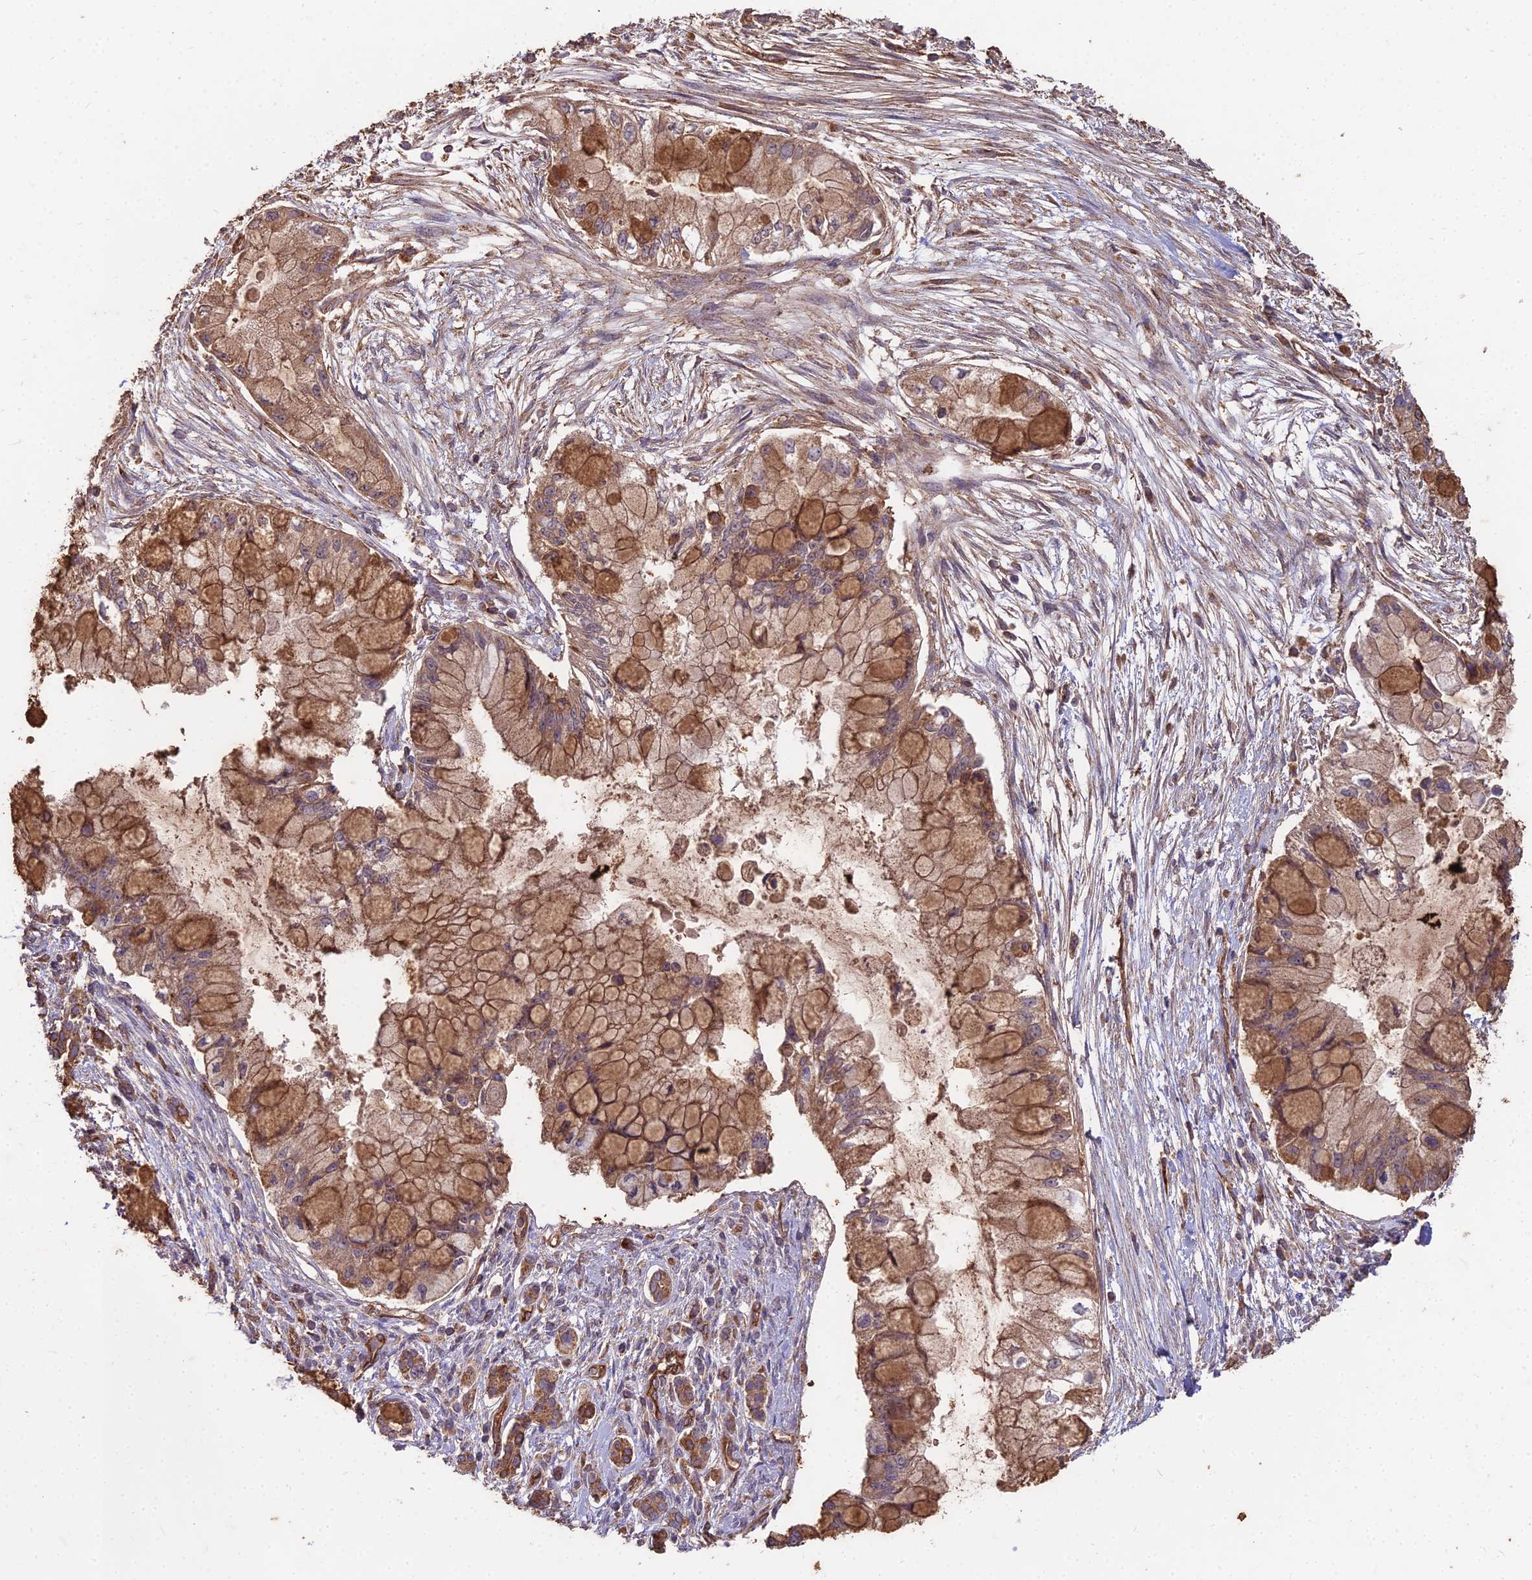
{"staining": {"intensity": "moderate", "quantity": ">75%", "location": "cytoplasmic/membranous"}, "tissue": "pancreatic cancer", "cell_type": "Tumor cells", "image_type": "cancer", "snomed": [{"axis": "morphology", "description": "Adenocarcinoma, NOS"}, {"axis": "topography", "description": "Pancreas"}], "caption": "Tumor cells exhibit moderate cytoplasmic/membranous staining in approximately >75% of cells in adenocarcinoma (pancreatic). Ihc stains the protein of interest in brown and the nuclei are stained blue.", "gene": "CEMIP2", "patient": {"sex": "male", "age": 48}}